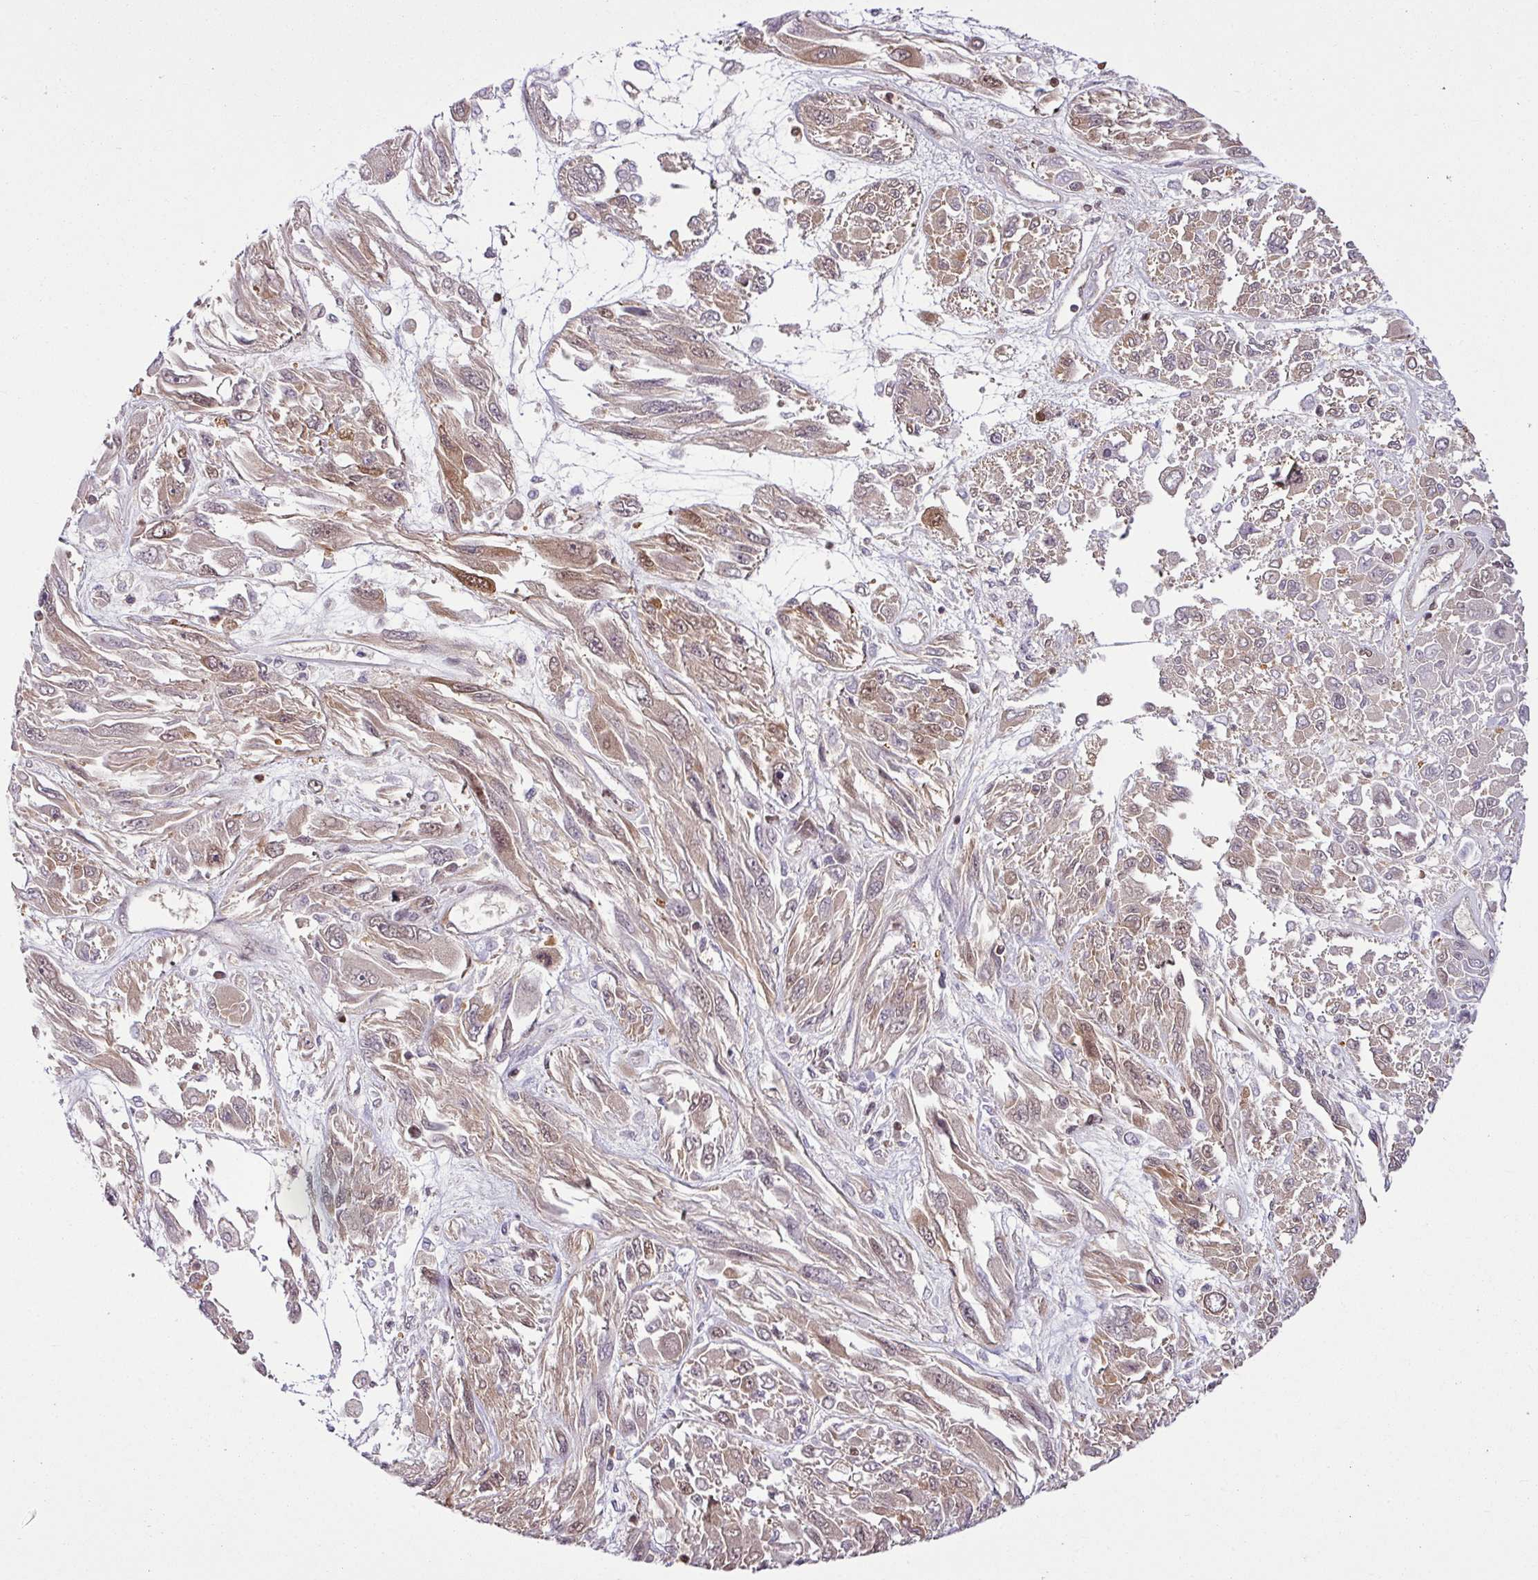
{"staining": {"intensity": "weak", "quantity": ">75%", "location": "cytoplasmic/membranous,nuclear"}, "tissue": "melanoma", "cell_type": "Tumor cells", "image_type": "cancer", "snomed": [{"axis": "morphology", "description": "Malignant melanoma, NOS"}, {"axis": "topography", "description": "Skin"}], "caption": "Immunohistochemical staining of melanoma demonstrates weak cytoplasmic/membranous and nuclear protein expression in about >75% of tumor cells. (DAB (3,3'-diaminobenzidine) IHC with brightfield microscopy, high magnification).", "gene": "ITPKC", "patient": {"sex": "female", "age": 91}}